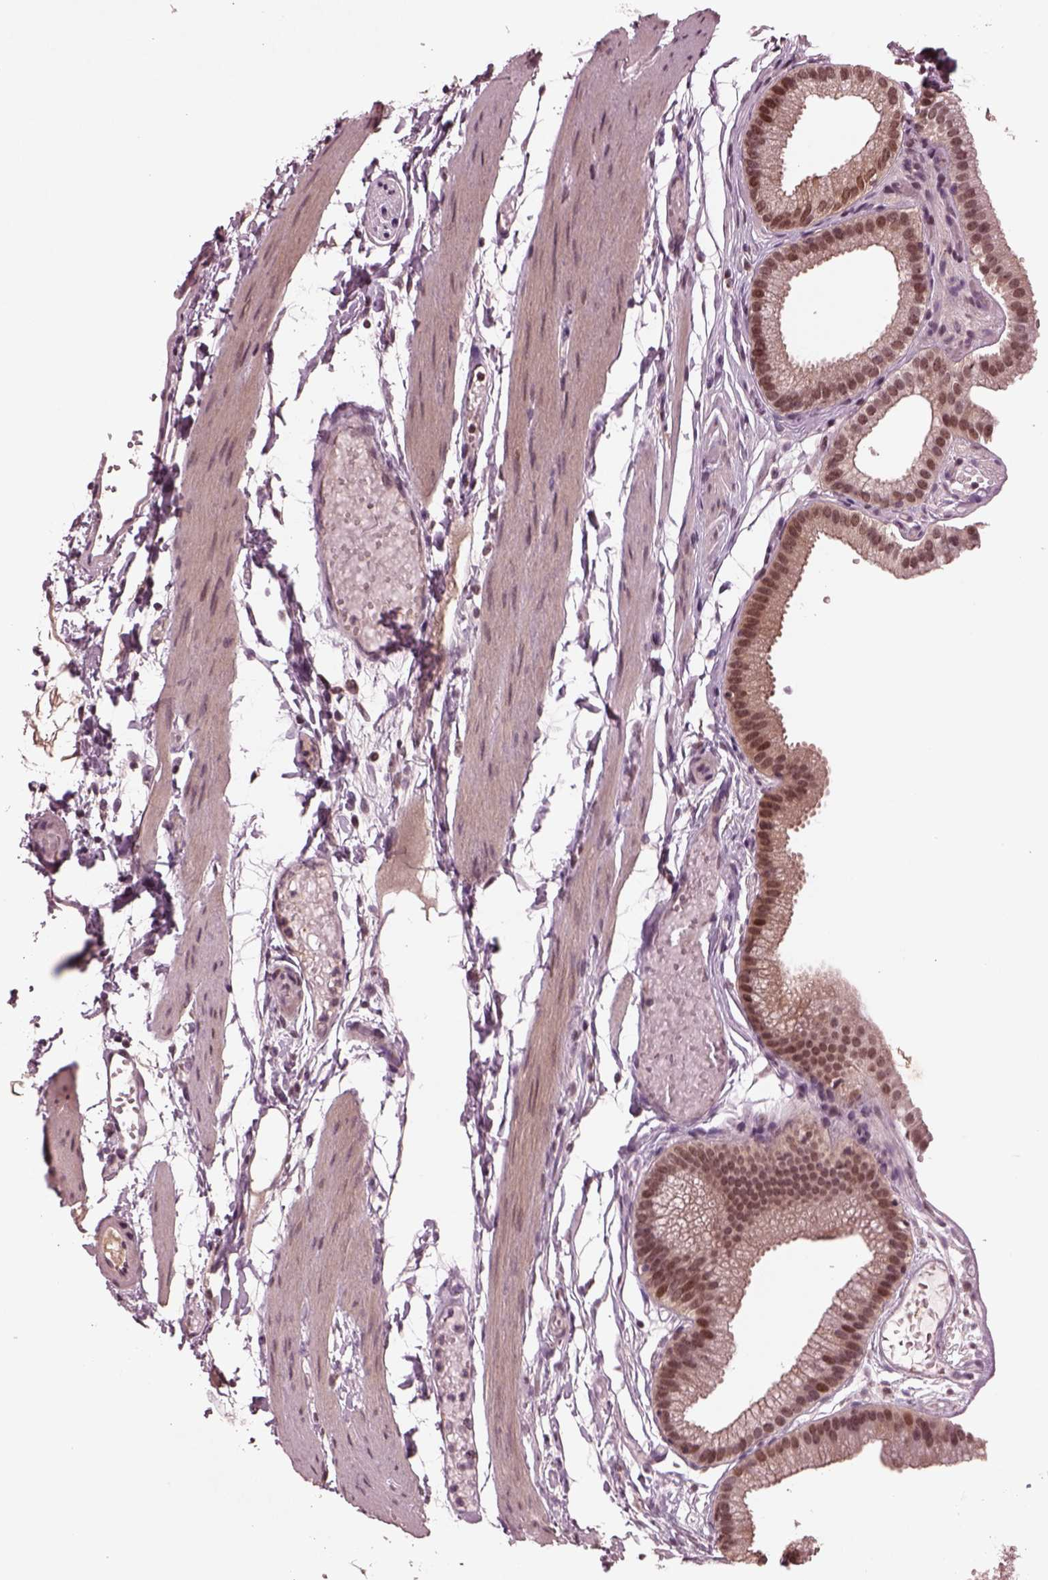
{"staining": {"intensity": "moderate", "quantity": "25%-75%", "location": "cytoplasmic/membranous,nuclear"}, "tissue": "gallbladder", "cell_type": "Glandular cells", "image_type": "normal", "snomed": [{"axis": "morphology", "description": "Normal tissue, NOS"}, {"axis": "topography", "description": "Gallbladder"}], "caption": "Glandular cells display medium levels of moderate cytoplasmic/membranous,nuclear positivity in approximately 25%-75% of cells in unremarkable human gallbladder.", "gene": "NAP1L5", "patient": {"sex": "female", "age": 45}}